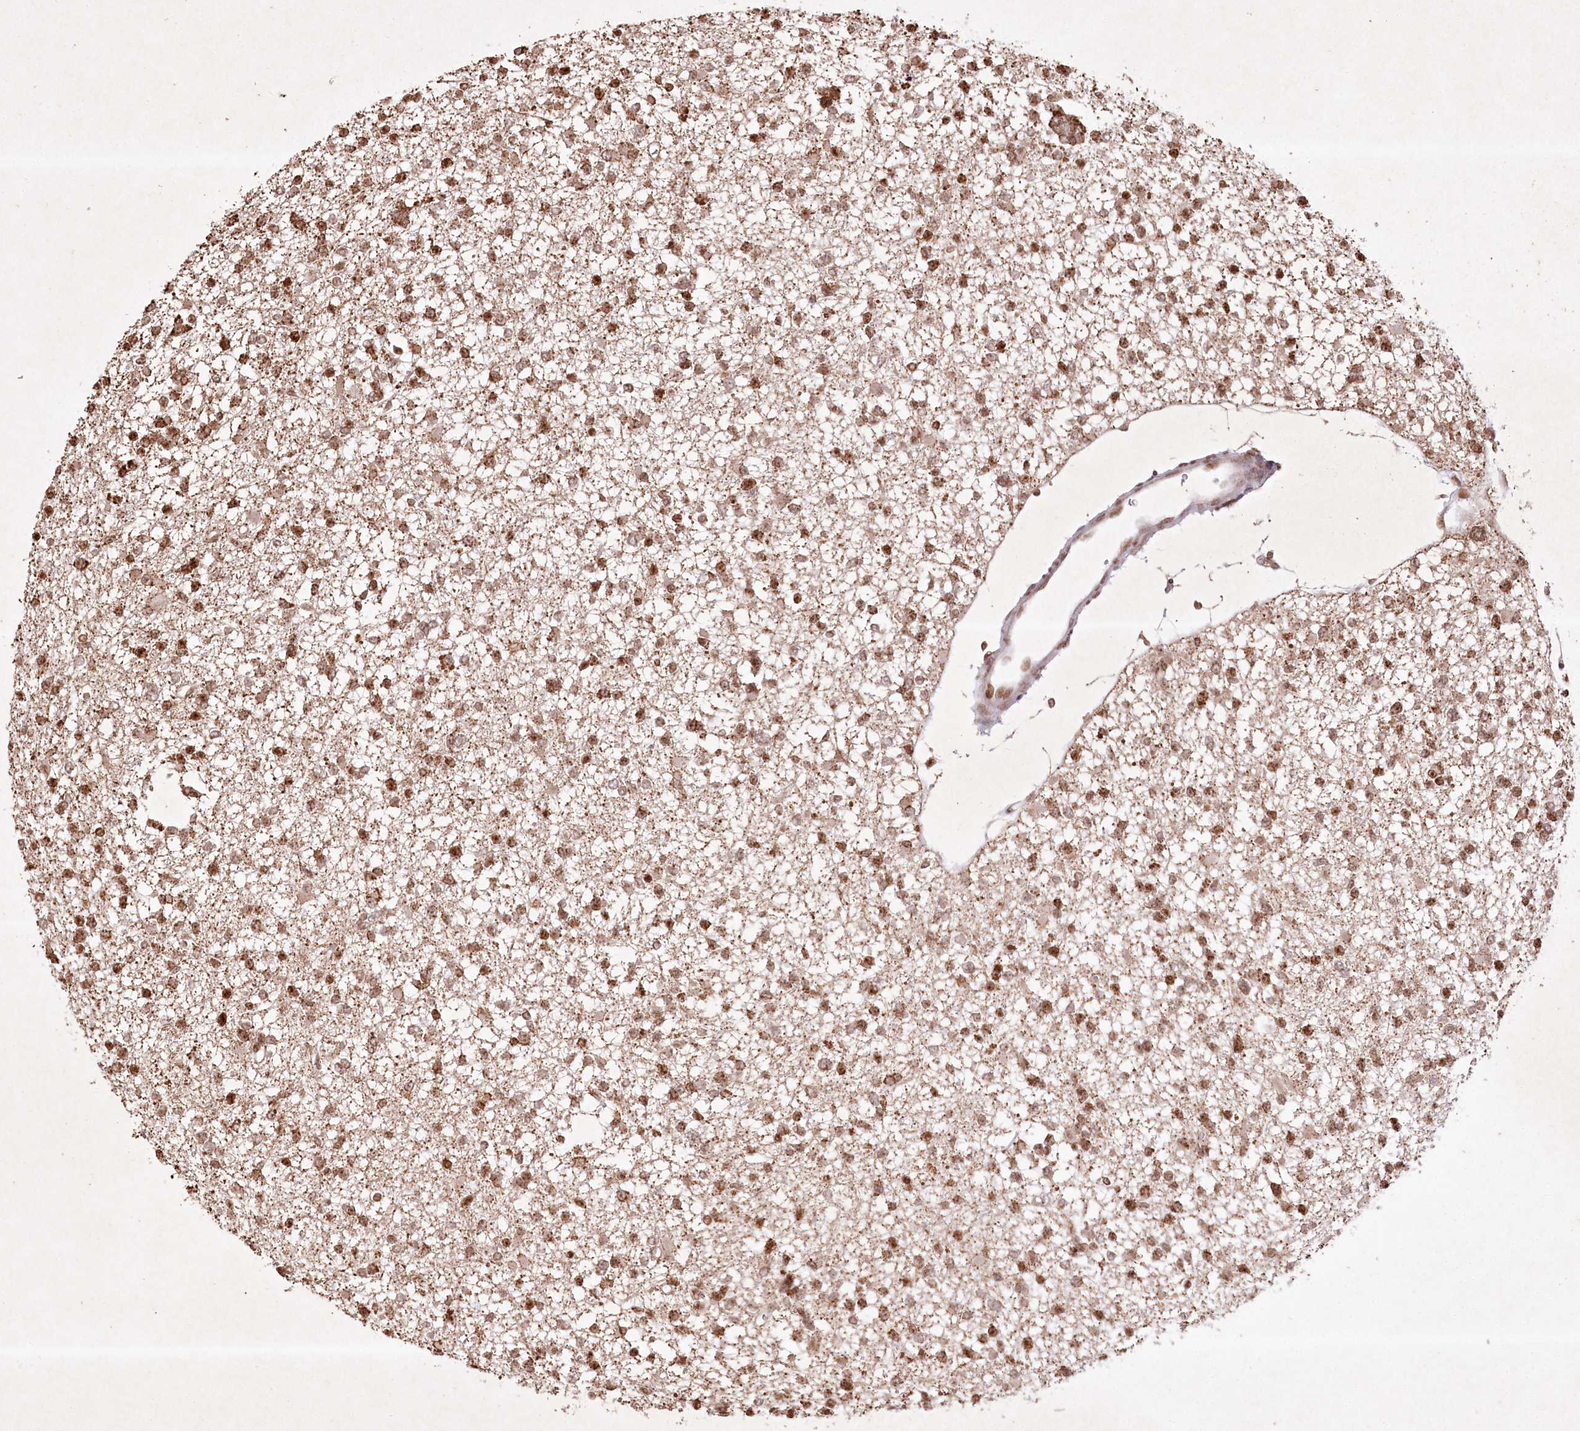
{"staining": {"intensity": "moderate", "quantity": ">75%", "location": "cytoplasmic/membranous,nuclear"}, "tissue": "glioma", "cell_type": "Tumor cells", "image_type": "cancer", "snomed": [{"axis": "morphology", "description": "Glioma, malignant, Low grade"}, {"axis": "topography", "description": "Brain"}], "caption": "Protein staining of glioma tissue displays moderate cytoplasmic/membranous and nuclear expression in approximately >75% of tumor cells.", "gene": "CARM1", "patient": {"sex": "female", "age": 22}}